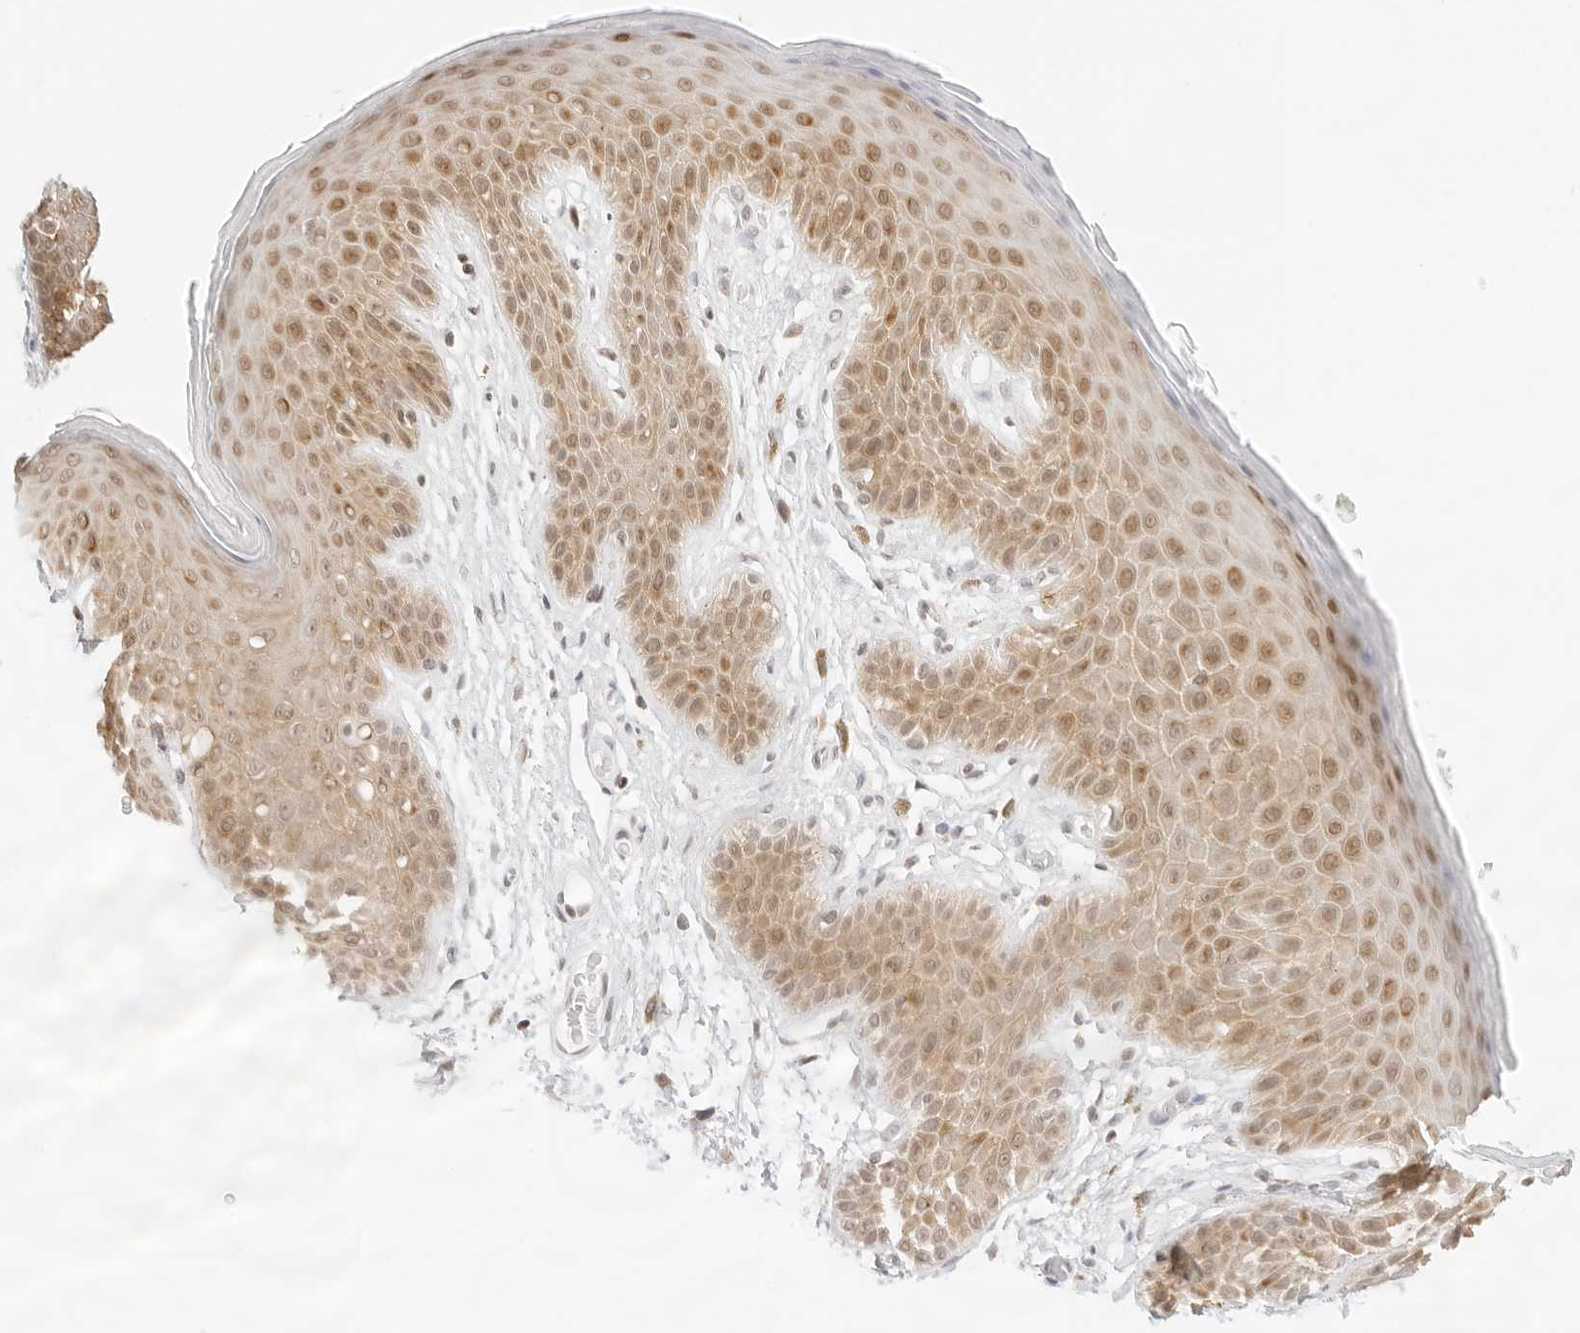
{"staining": {"intensity": "moderate", "quantity": "25%-75%", "location": "cytoplasmic/membranous,nuclear"}, "tissue": "skin", "cell_type": "Epidermal cells", "image_type": "normal", "snomed": [{"axis": "morphology", "description": "Normal tissue, NOS"}, {"axis": "topography", "description": "Anal"}], "caption": "Immunohistochemistry (IHC) staining of benign skin, which exhibits medium levels of moderate cytoplasmic/membranous,nuclear staining in approximately 25%-75% of epidermal cells indicating moderate cytoplasmic/membranous,nuclear protein staining. The staining was performed using DAB (brown) for protein detection and nuclei were counterstained in hematoxylin (blue).", "gene": "GNAS", "patient": {"sex": "male", "age": 74}}